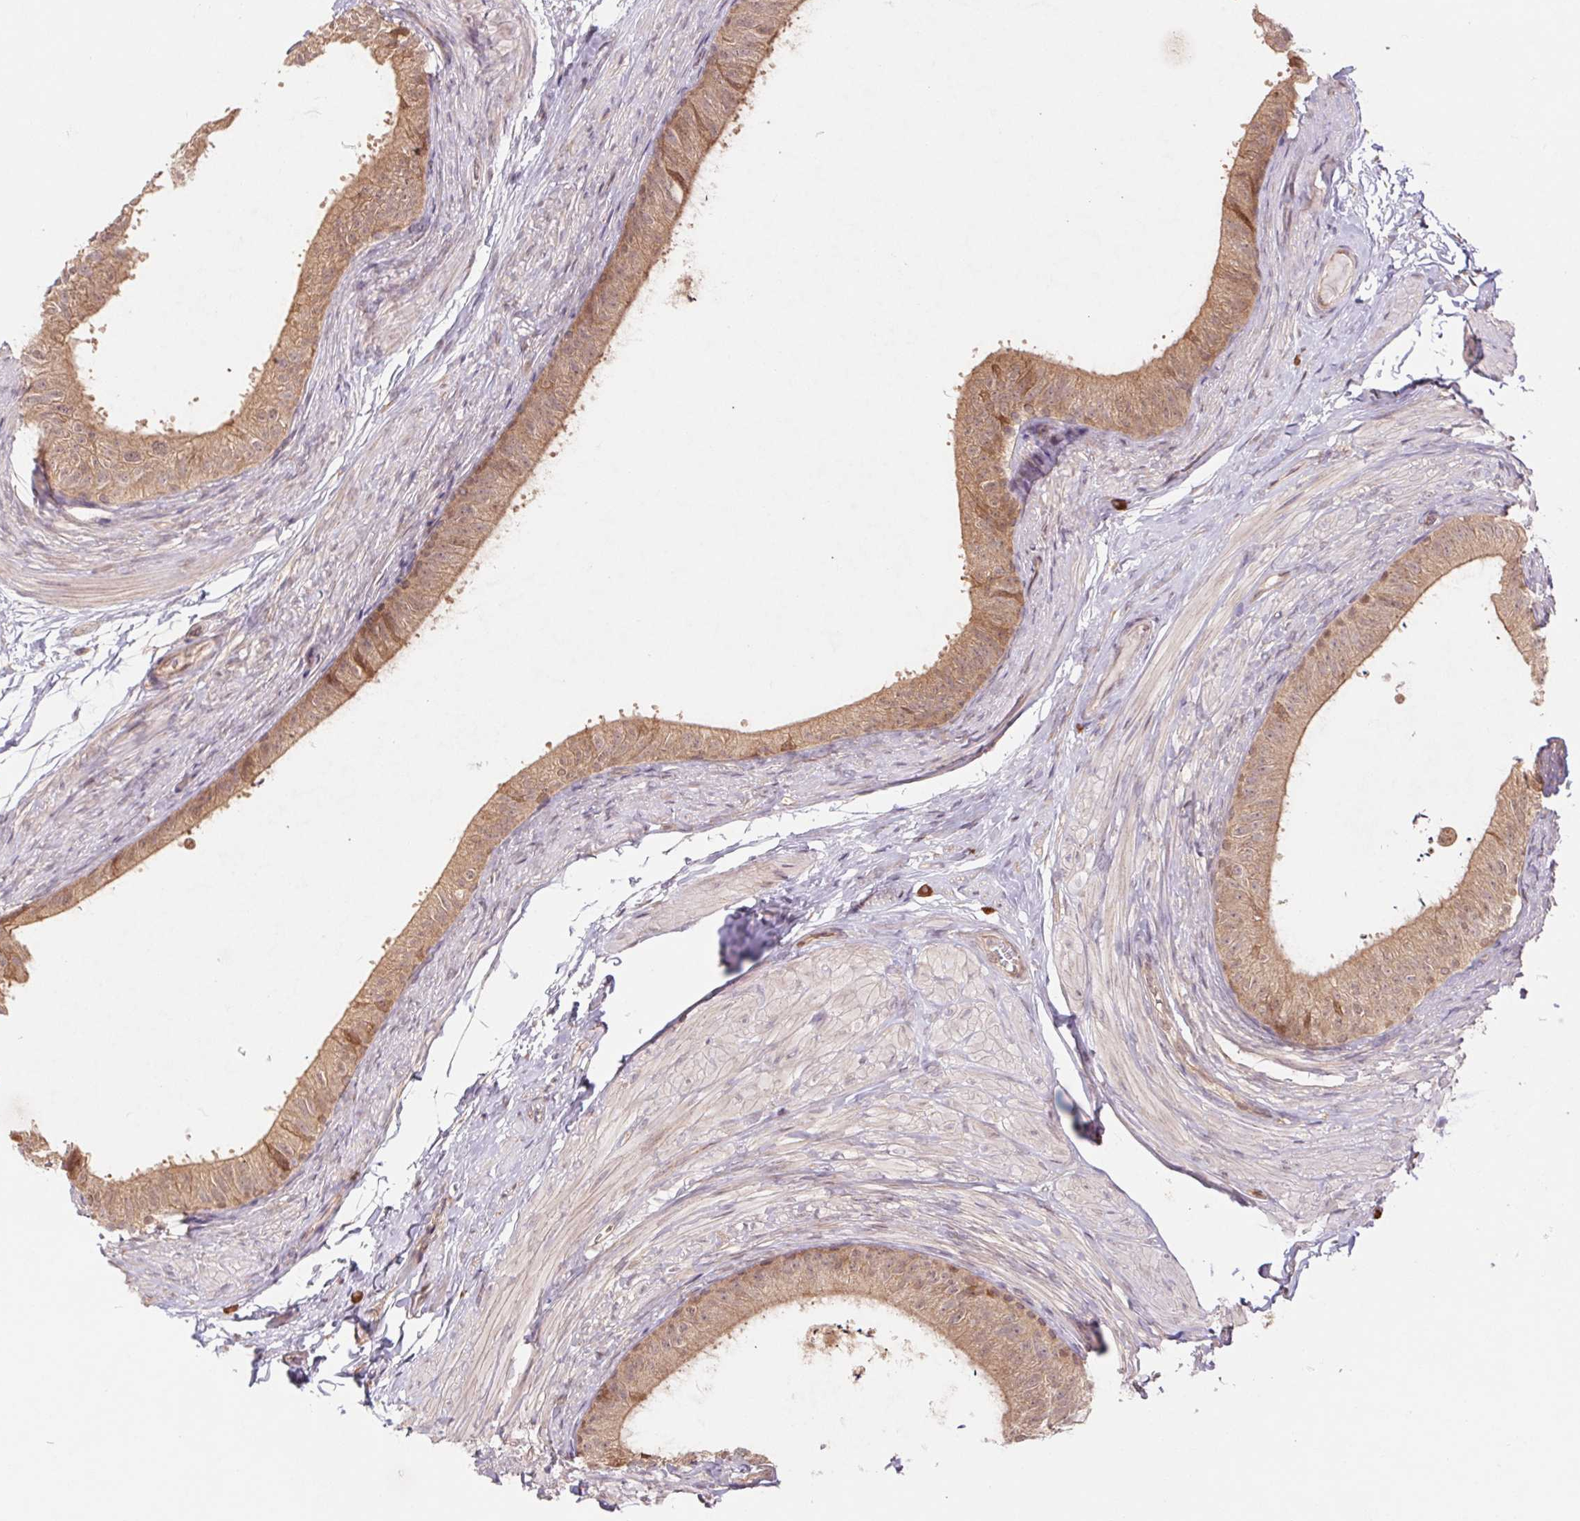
{"staining": {"intensity": "moderate", "quantity": ">75%", "location": "cytoplasmic/membranous"}, "tissue": "epididymis", "cell_type": "Glandular cells", "image_type": "normal", "snomed": [{"axis": "morphology", "description": "Normal tissue, NOS"}, {"axis": "topography", "description": "Epididymis, spermatic cord, NOS"}, {"axis": "topography", "description": "Epididymis"}, {"axis": "topography", "description": "Peripheral nerve tissue"}], "caption": "Immunohistochemistry (IHC) of normal human epididymis demonstrates medium levels of moderate cytoplasmic/membranous positivity in approximately >75% of glandular cells.", "gene": "RRM1", "patient": {"sex": "male", "age": 29}}